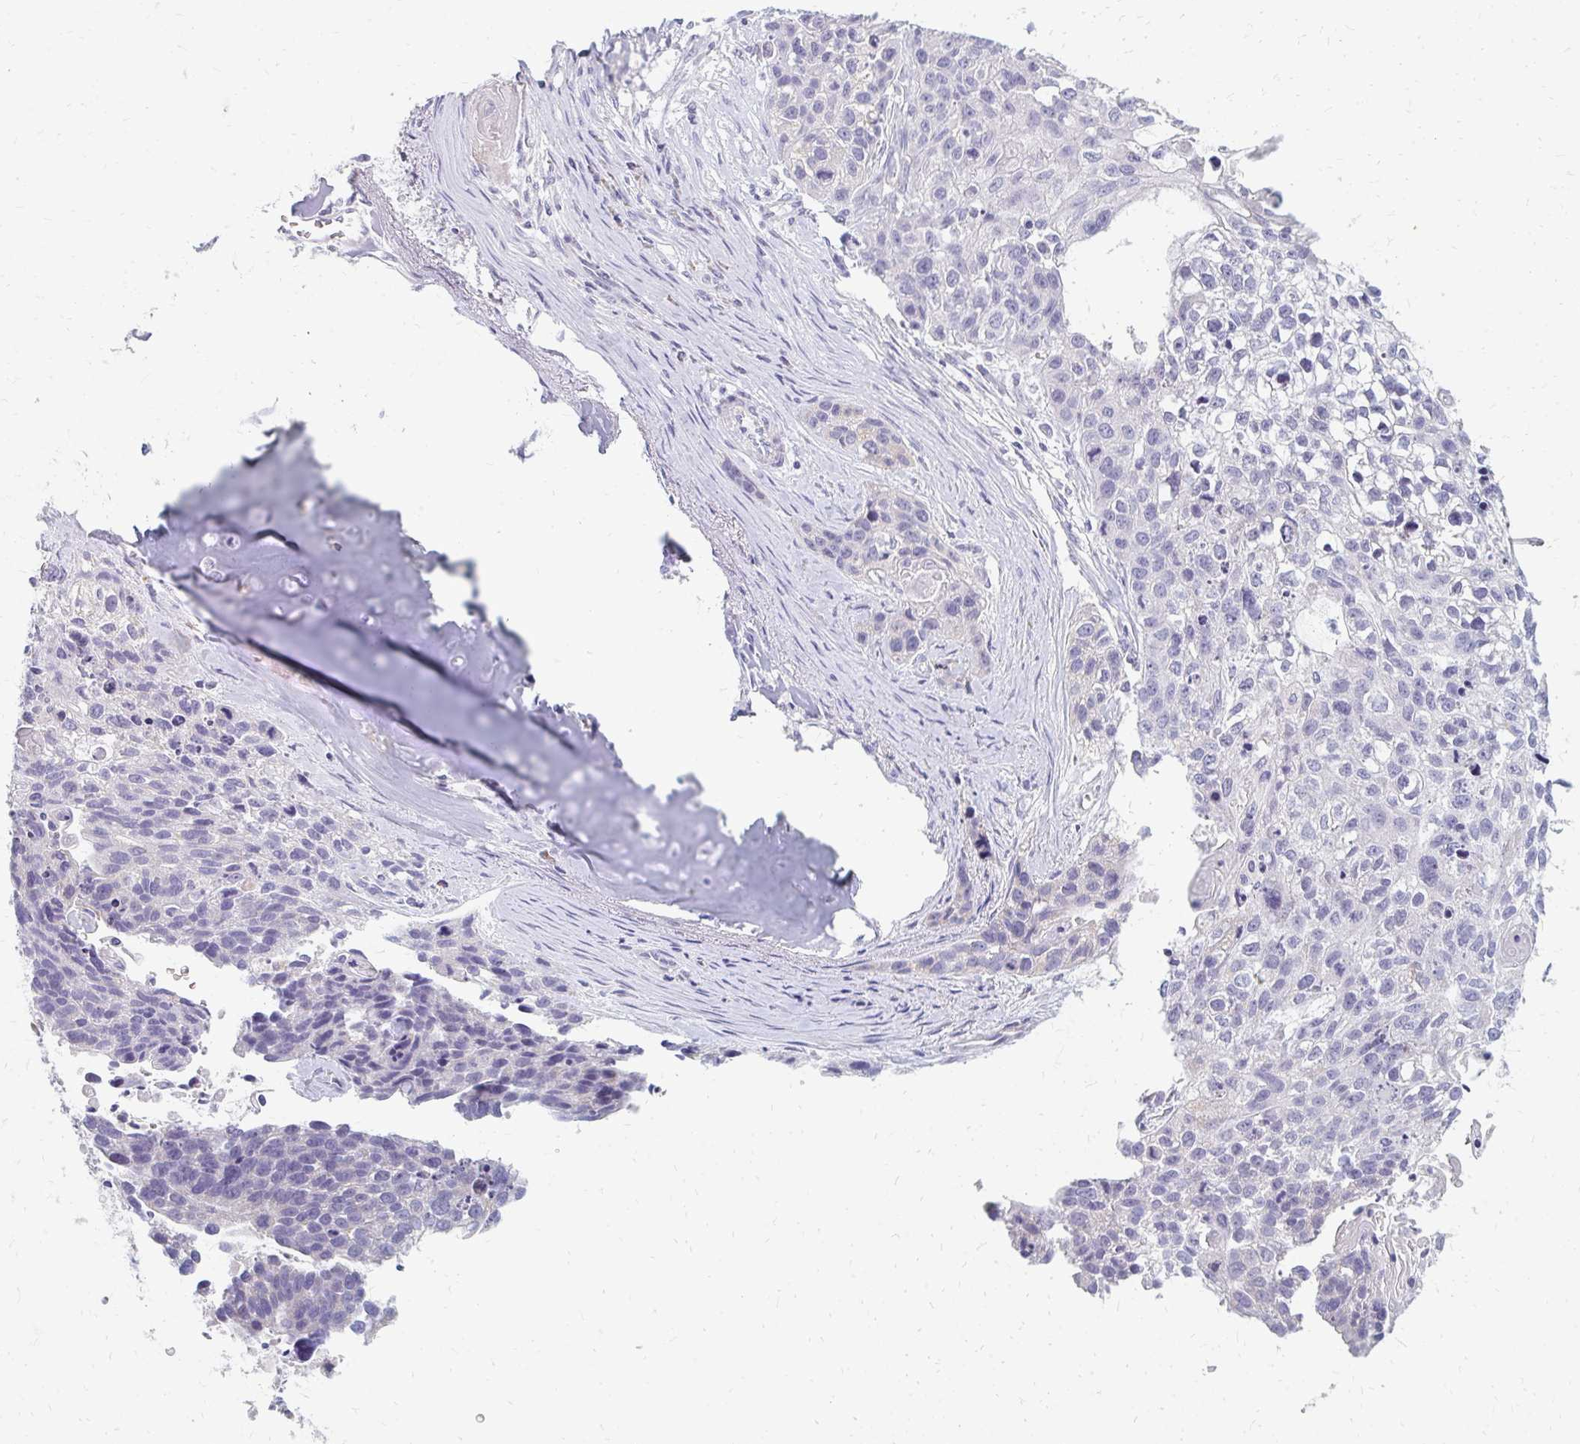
{"staining": {"intensity": "negative", "quantity": "none", "location": "none"}, "tissue": "lung cancer", "cell_type": "Tumor cells", "image_type": "cancer", "snomed": [{"axis": "morphology", "description": "Squamous cell carcinoma, NOS"}, {"axis": "topography", "description": "Lung"}], "caption": "Micrograph shows no protein positivity in tumor cells of squamous cell carcinoma (lung) tissue.", "gene": "OR10V1", "patient": {"sex": "male", "age": 74}}